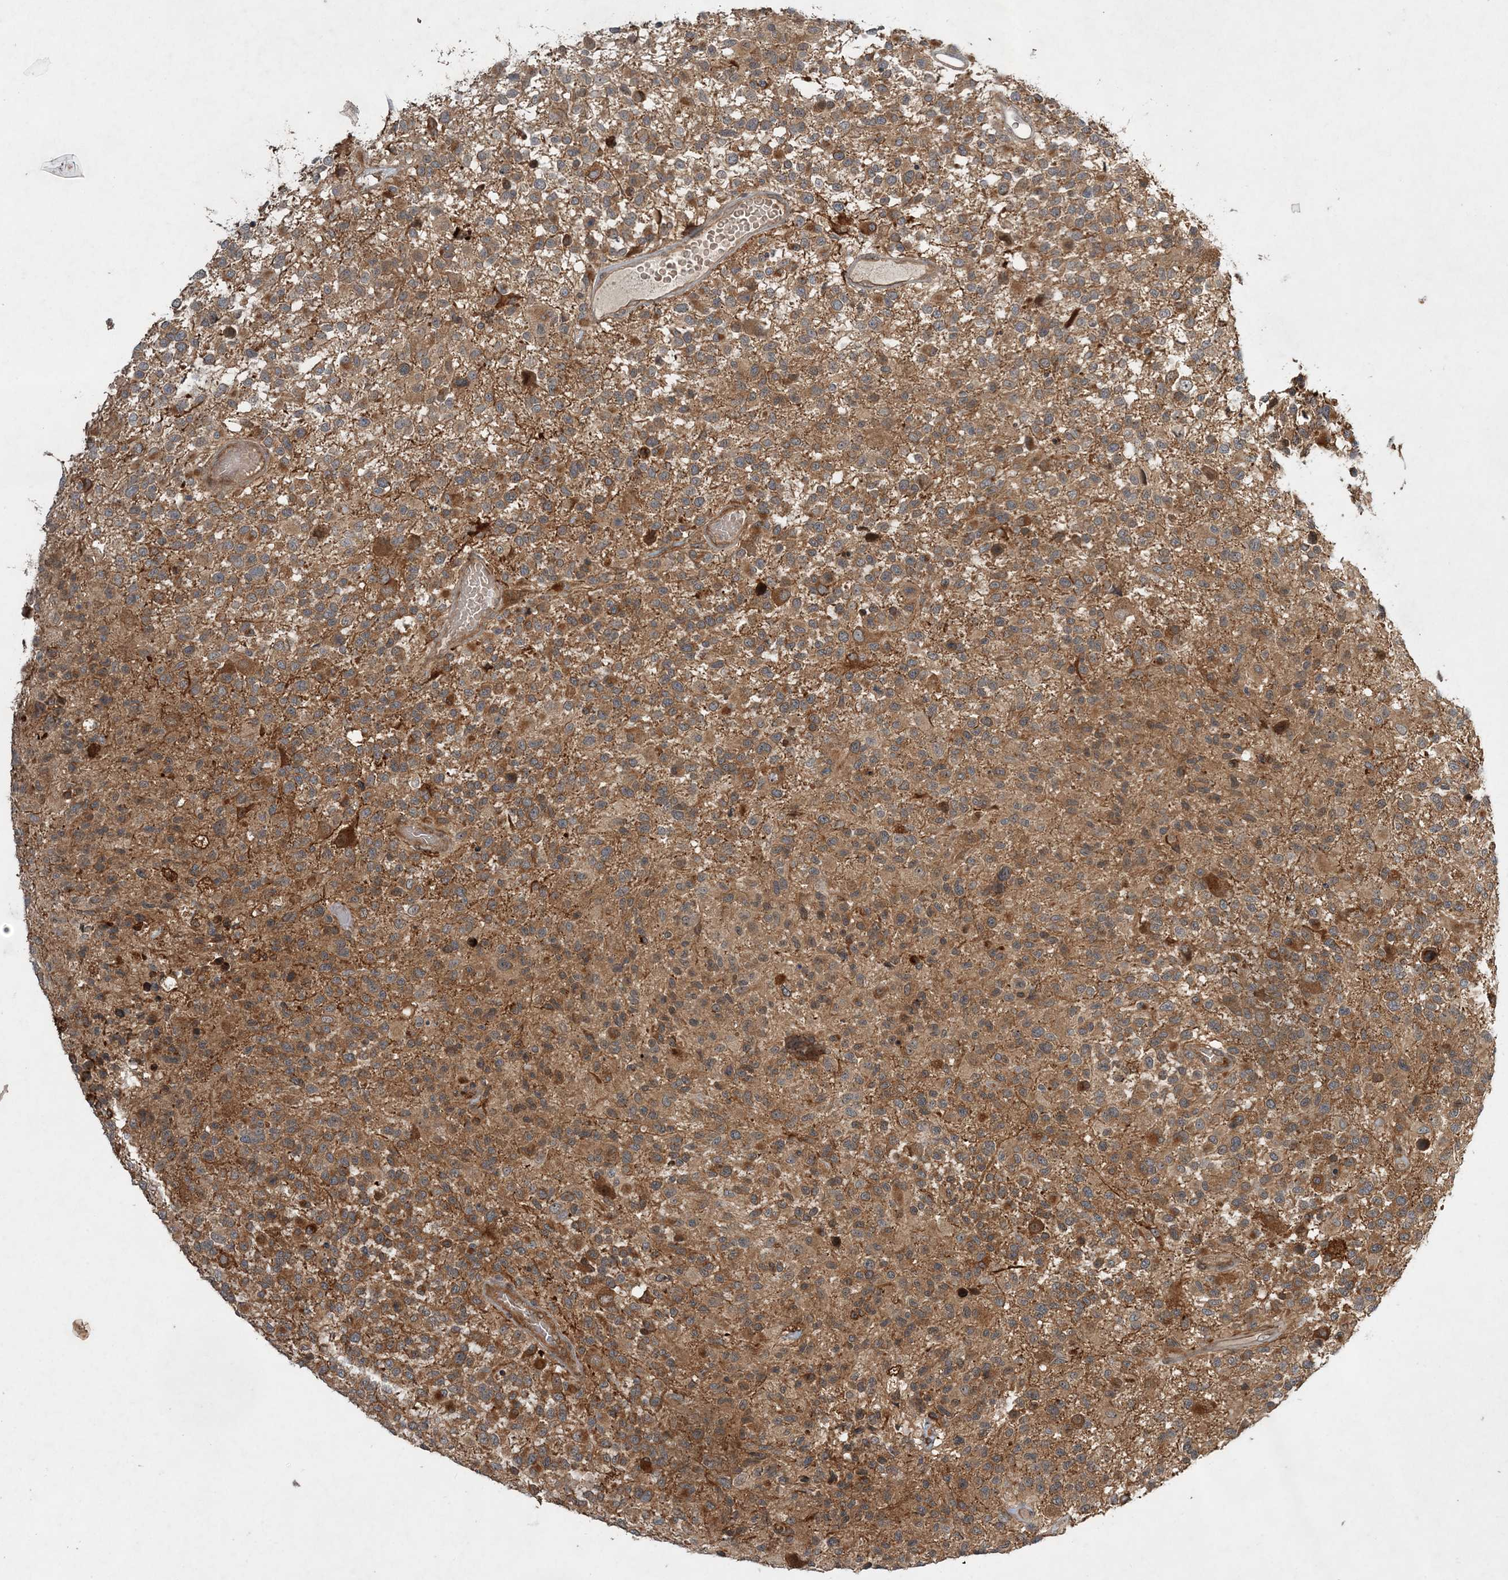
{"staining": {"intensity": "moderate", "quantity": ">75%", "location": "cytoplasmic/membranous"}, "tissue": "glioma", "cell_type": "Tumor cells", "image_type": "cancer", "snomed": [{"axis": "morphology", "description": "Glioma, malignant, High grade"}, {"axis": "morphology", "description": "Glioblastoma, NOS"}, {"axis": "topography", "description": "Brain"}], "caption": "Human glioma stained with a brown dye exhibits moderate cytoplasmic/membranous positive staining in about >75% of tumor cells.", "gene": "UBTD2", "patient": {"sex": "male", "age": 60}}